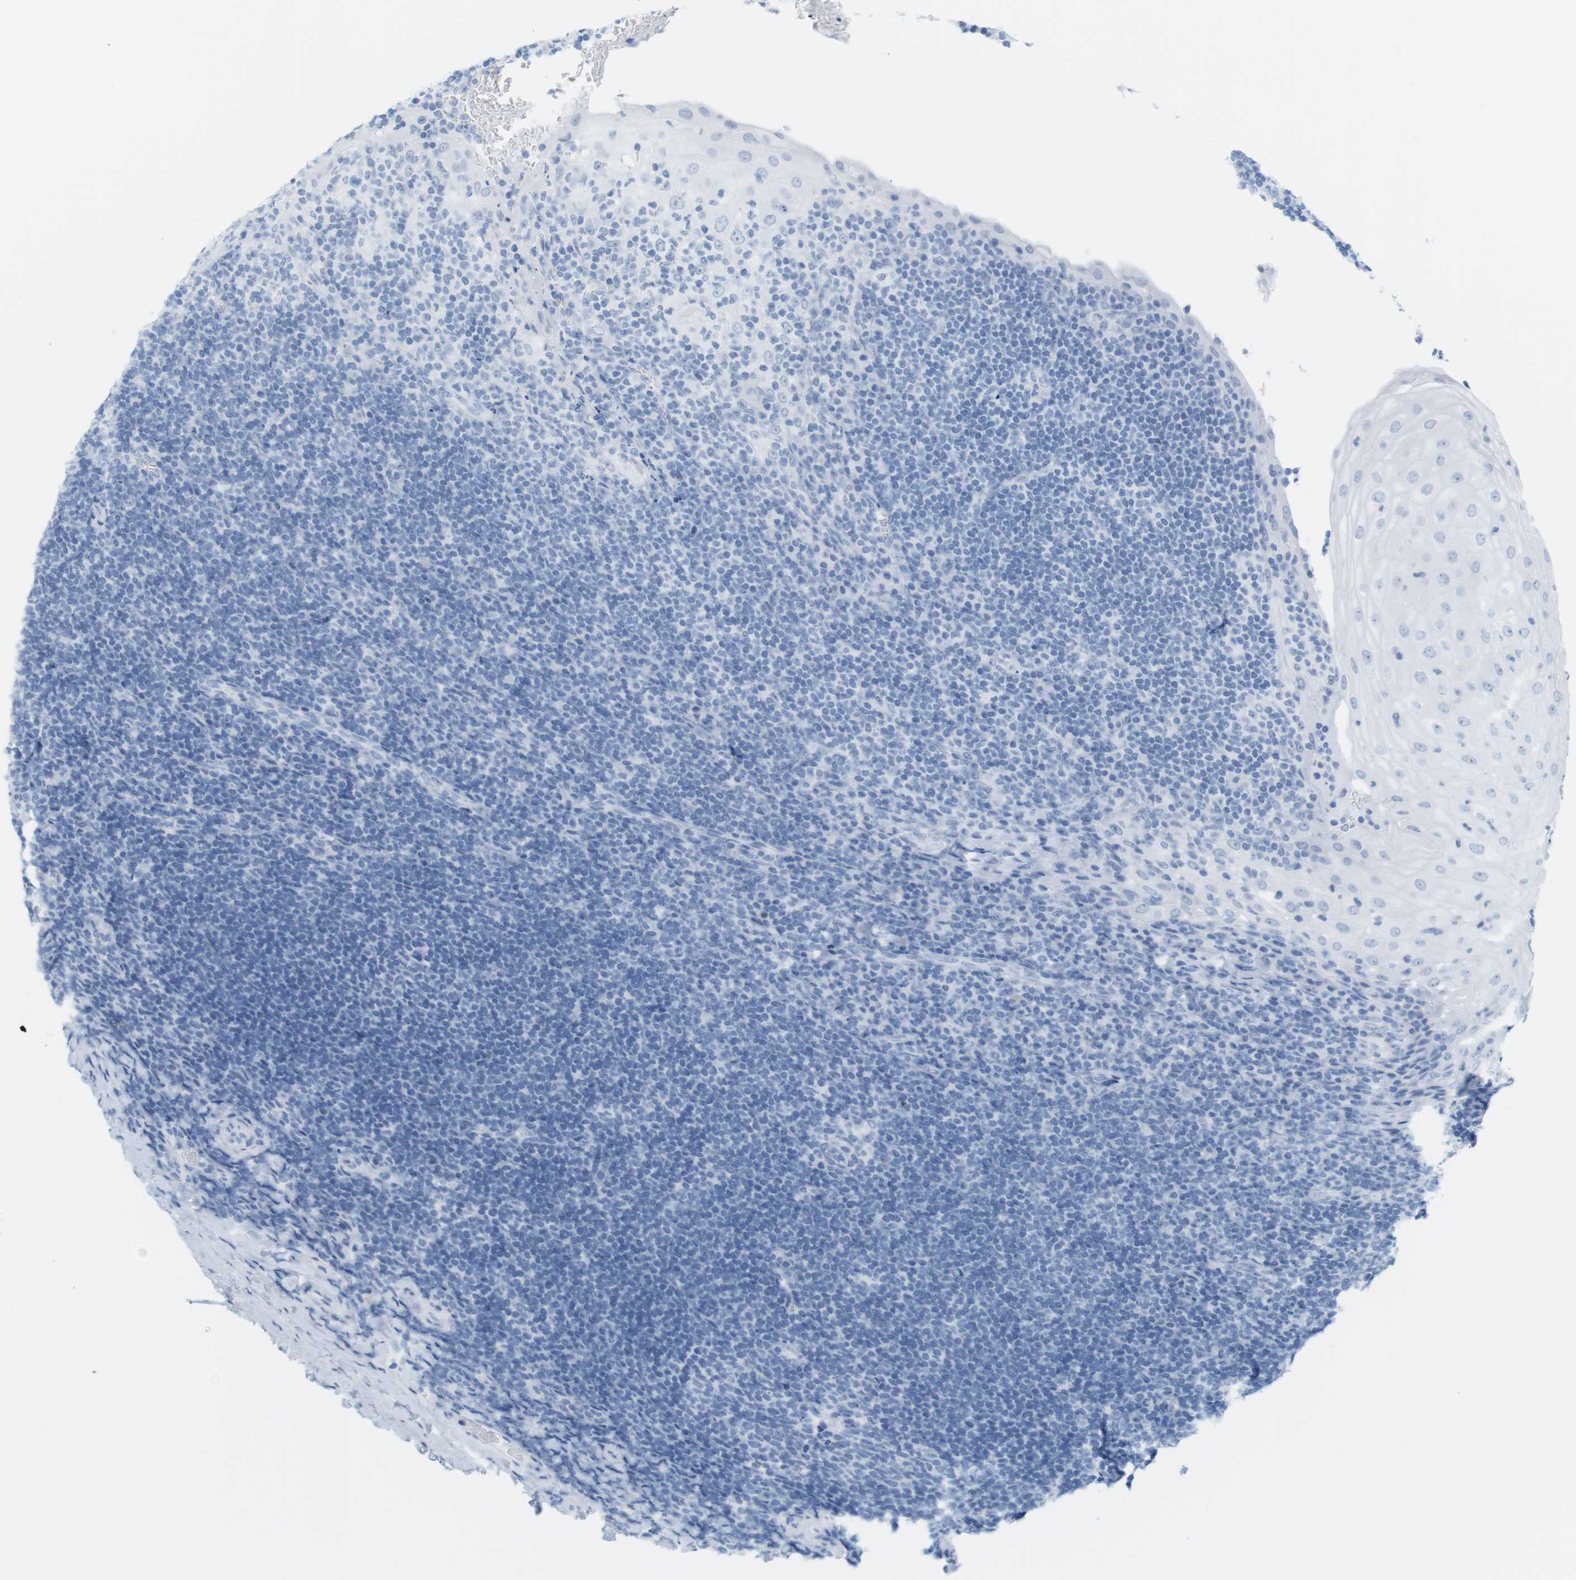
{"staining": {"intensity": "negative", "quantity": "none", "location": "none"}, "tissue": "tonsil", "cell_type": "Germinal center cells", "image_type": "normal", "snomed": [{"axis": "morphology", "description": "Normal tissue, NOS"}, {"axis": "topography", "description": "Tonsil"}], "caption": "Photomicrograph shows no protein positivity in germinal center cells of benign tonsil.", "gene": "TNNT2", "patient": {"sex": "male", "age": 37}}